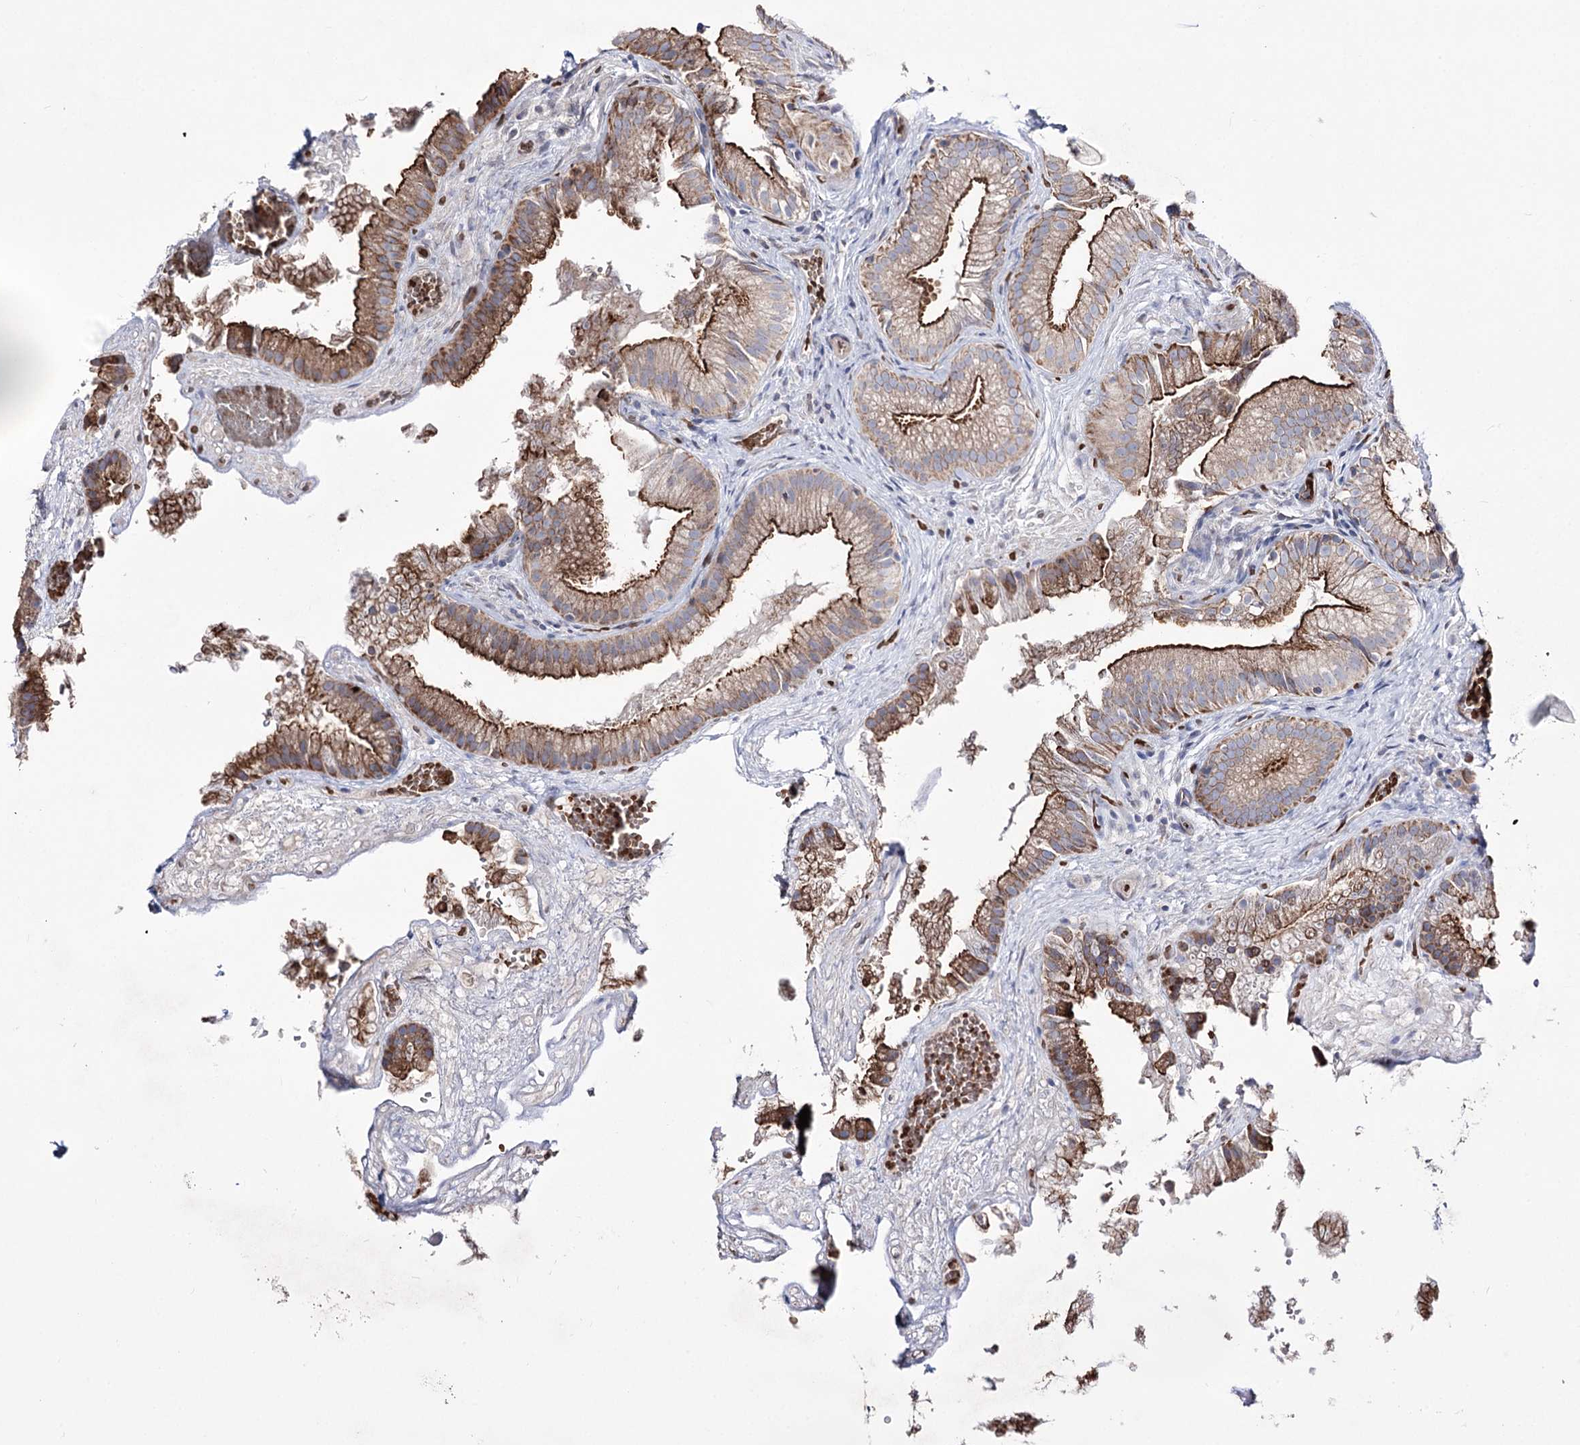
{"staining": {"intensity": "strong", "quantity": ">75%", "location": "cytoplasmic/membranous"}, "tissue": "gallbladder", "cell_type": "Glandular cells", "image_type": "normal", "snomed": [{"axis": "morphology", "description": "Normal tissue, NOS"}, {"axis": "topography", "description": "Gallbladder"}], "caption": "Unremarkable gallbladder was stained to show a protein in brown. There is high levels of strong cytoplasmic/membranous positivity in approximately >75% of glandular cells.", "gene": "OSBPL5", "patient": {"sex": "female", "age": 30}}